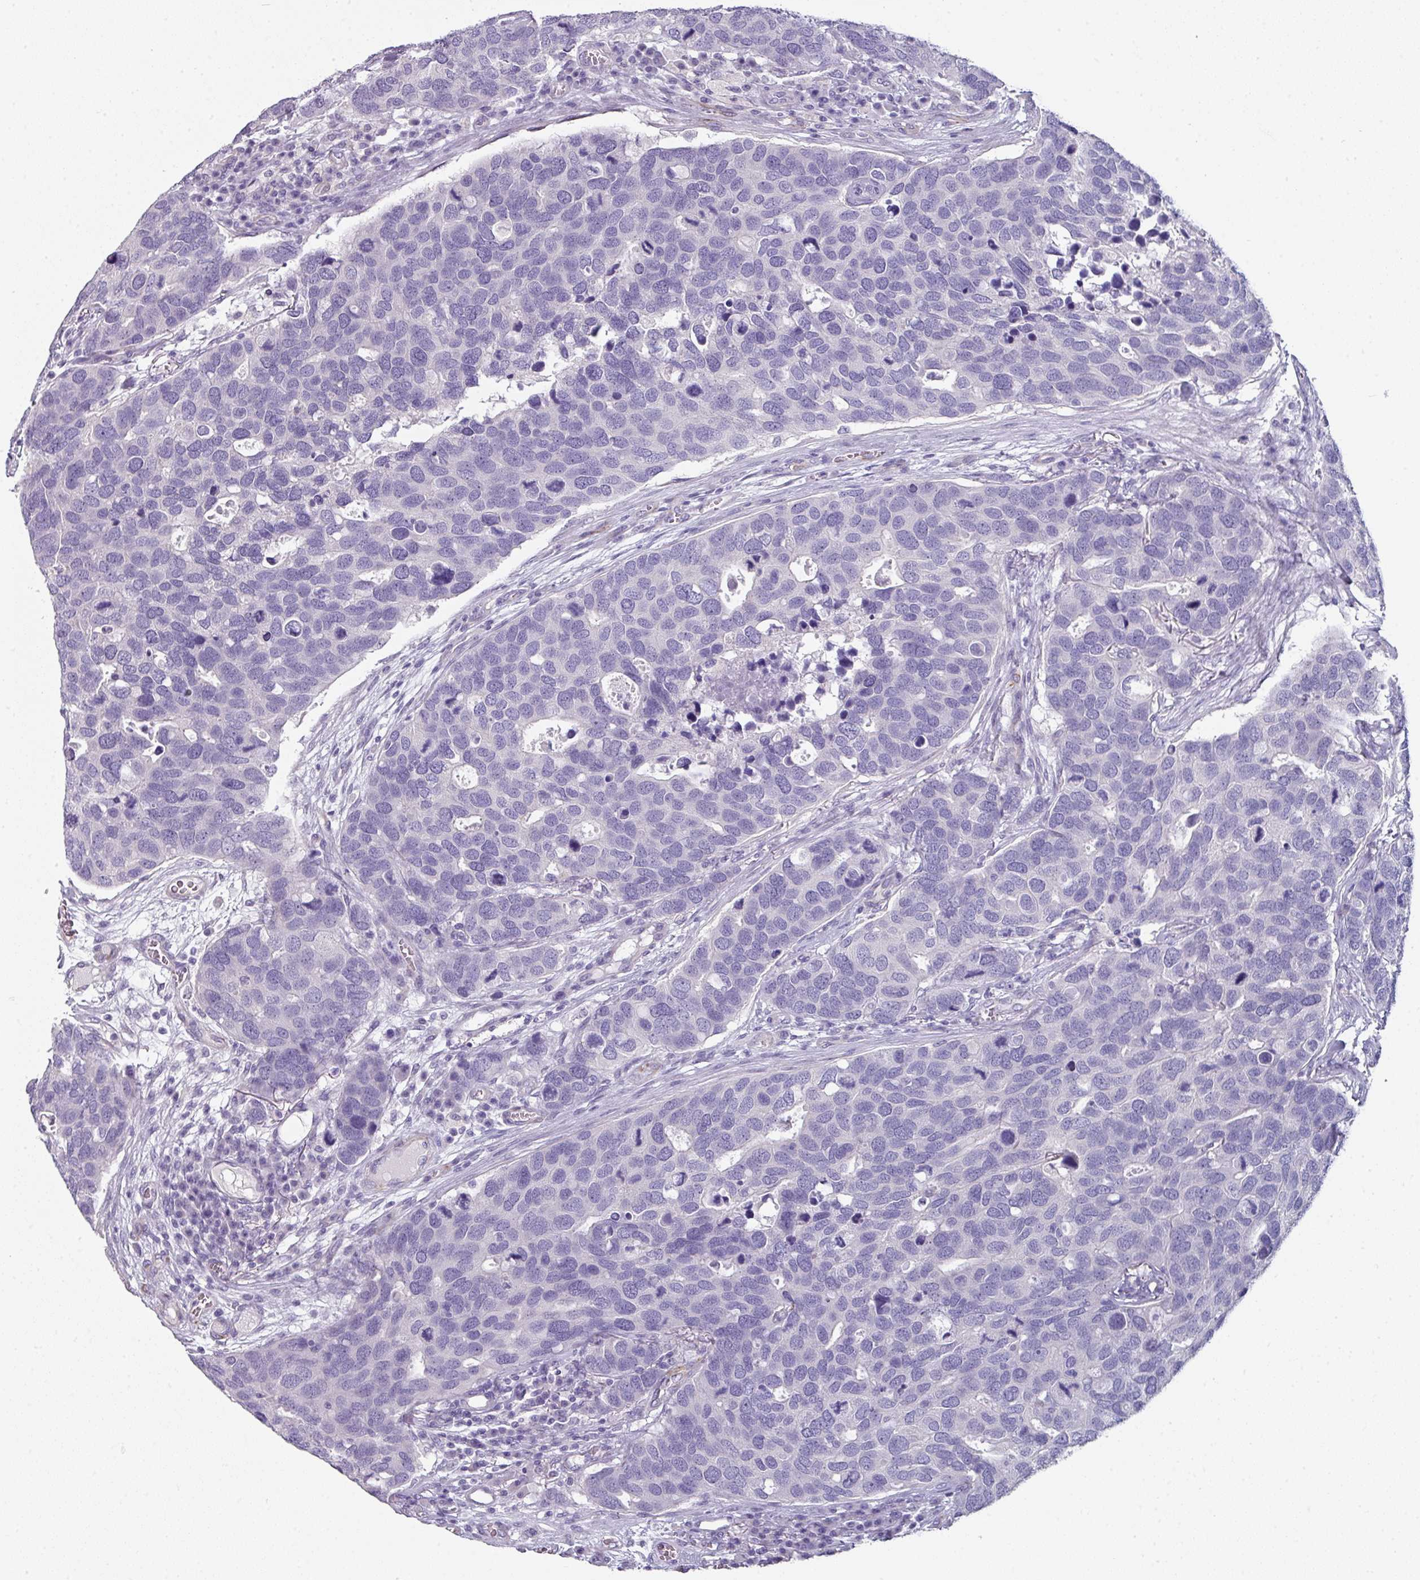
{"staining": {"intensity": "negative", "quantity": "none", "location": "none"}, "tissue": "breast cancer", "cell_type": "Tumor cells", "image_type": "cancer", "snomed": [{"axis": "morphology", "description": "Duct carcinoma"}, {"axis": "topography", "description": "Breast"}], "caption": "IHC of human breast intraductal carcinoma exhibits no staining in tumor cells.", "gene": "SLC17A7", "patient": {"sex": "female", "age": 83}}